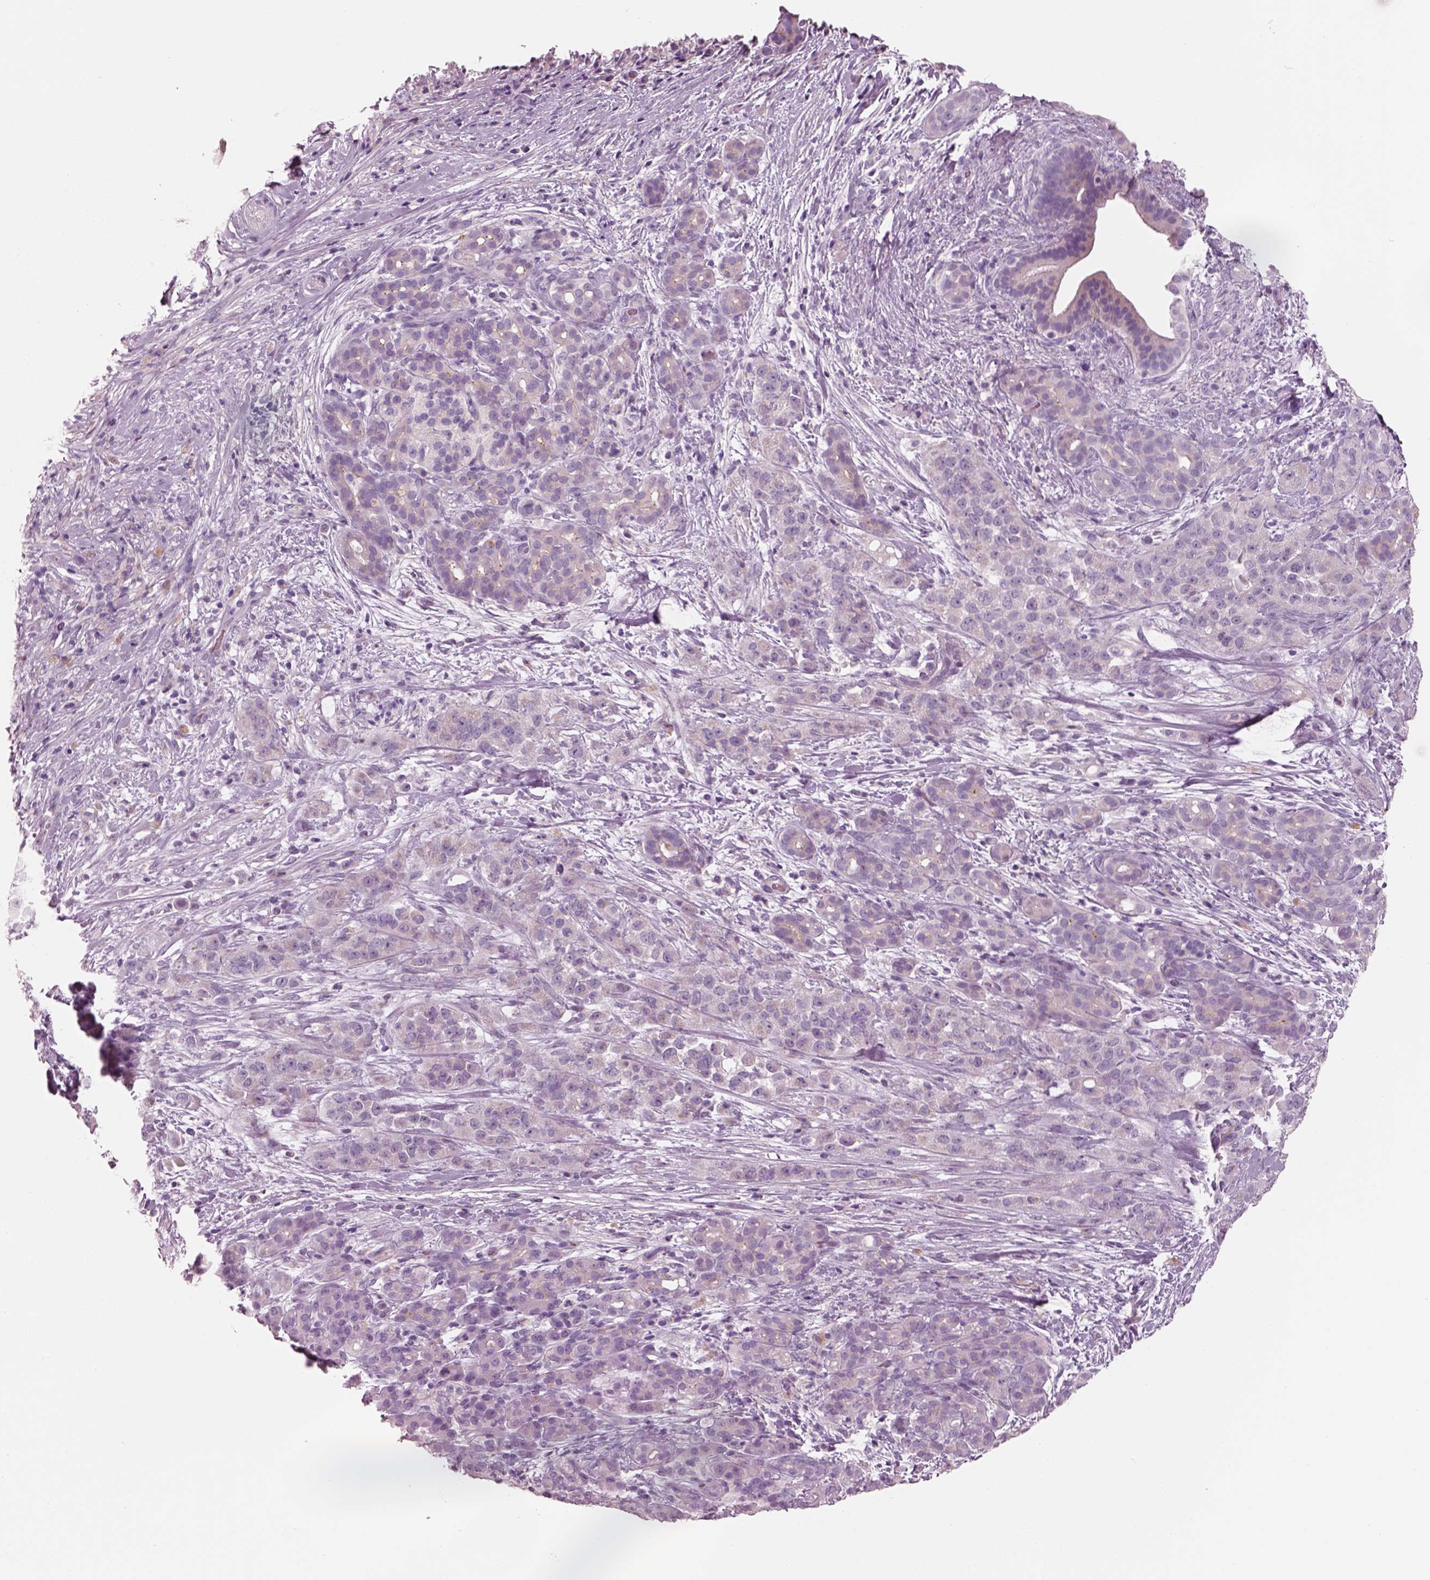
{"staining": {"intensity": "negative", "quantity": "none", "location": "none"}, "tissue": "pancreatic cancer", "cell_type": "Tumor cells", "image_type": "cancer", "snomed": [{"axis": "morphology", "description": "Adenocarcinoma, NOS"}, {"axis": "topography", "description": "Pancreas"}], "caption": "Immunohistochemistry (IHC) micrograph of pancreatic adenocarcinoma stained for a protein (brown), which reveals no positivity in tumor cells.", "gene": "PNOC", "patient": {"sex": "male", "age": 44}}